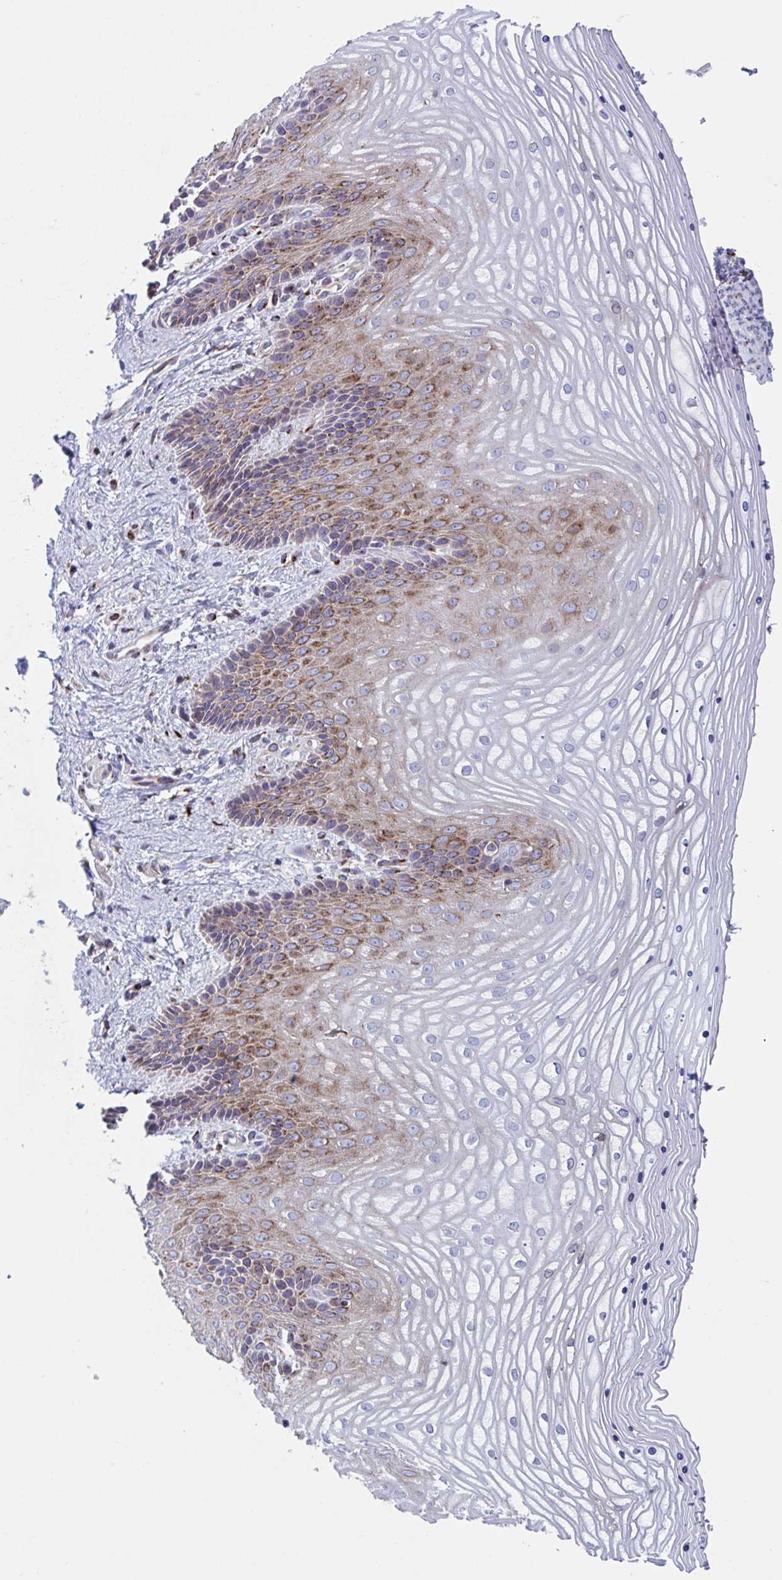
{"staining": {"intensity": "moderate", "quantity": "25%-75%", "location": "cytoplasmic/membranous"}, "tissue": "vagina", "cell_type": "Squamous epithelial cells", "image_type": "normal", "snomed": [{"axis": "morphology", "description": "Normal tissue, NOS"}, {"axis": "topography", "description": "Vagina"}], "caption": "Immunohistochemistry staining of unremarkable vagina, which demonstrates medium levels of moderate cytoplasmic/membranous positivity in about 25%-75% of squamous epithelial cells indicating moderate cytoplasmic/membranous protein staining. The staining was performed using DAB (brown) for protein detection and nuclei were counterstained in hematoxylin (blue).", "gene": "RFK", "patient": {"sex": "female", "age": 45}}